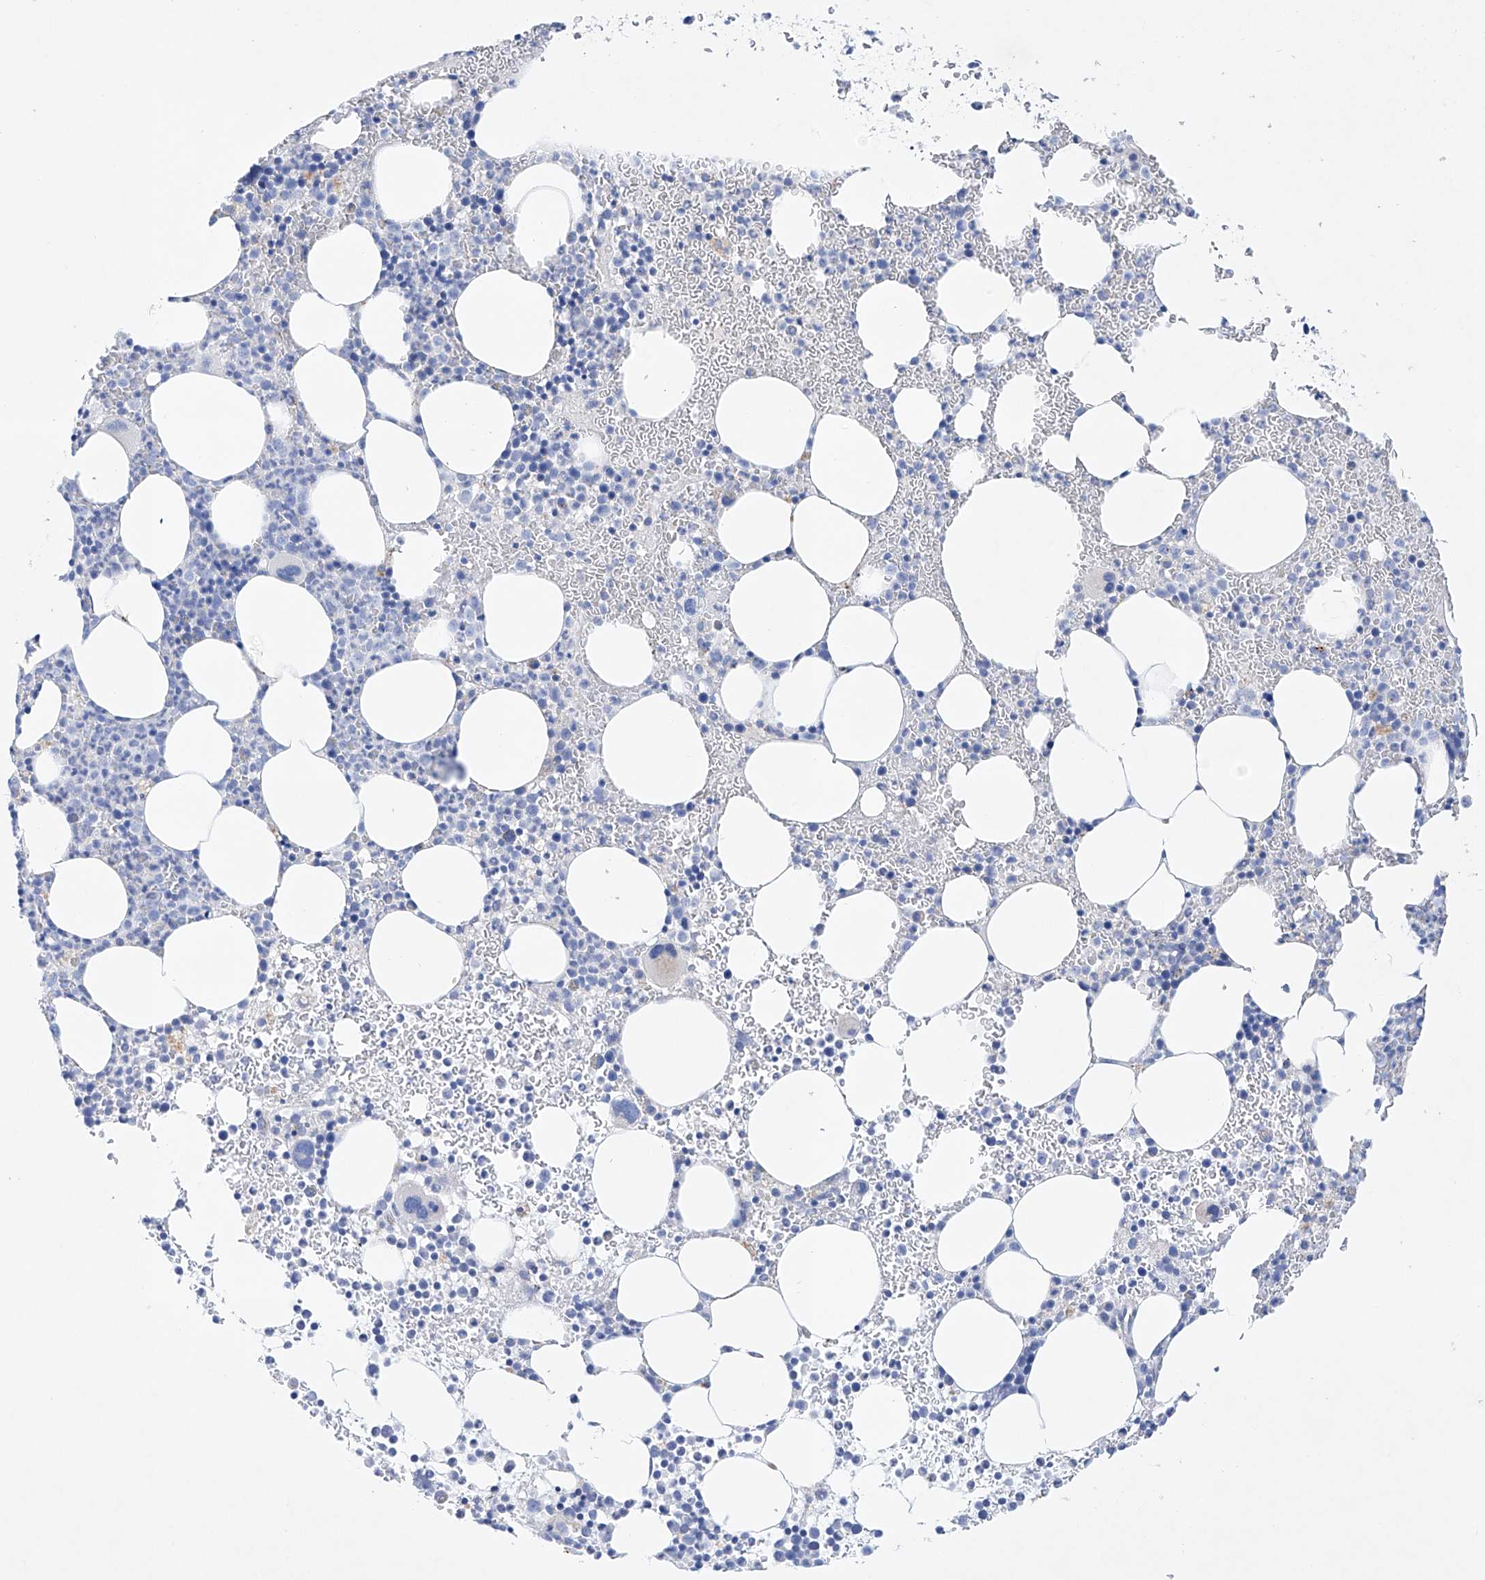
{"staining": {"intensity": "negative", "quantity": "none", "location": "none"}, "tissue": "bone marrow", "cell_type": "Hematopoietic cells", "image_type": "normal", "snomed": [{"axis": "morphology", "description": "Normal tissue, NOS"}, {"axis": "topography", "description": "Bone marrow"}], "caption": "DAB (3,3'-diaminobenzidine) immunohistochemical staining of normal bone marrow reveals no significant expression in hematopoietic cells. The staining was performed using DAB to visualize the protein expression in brown, while the nuclei were stained in blue with hematoxylin (Magnification: 20x).", "gene": "LURAP1", "patient": {"sex": "female", "age": 78}}